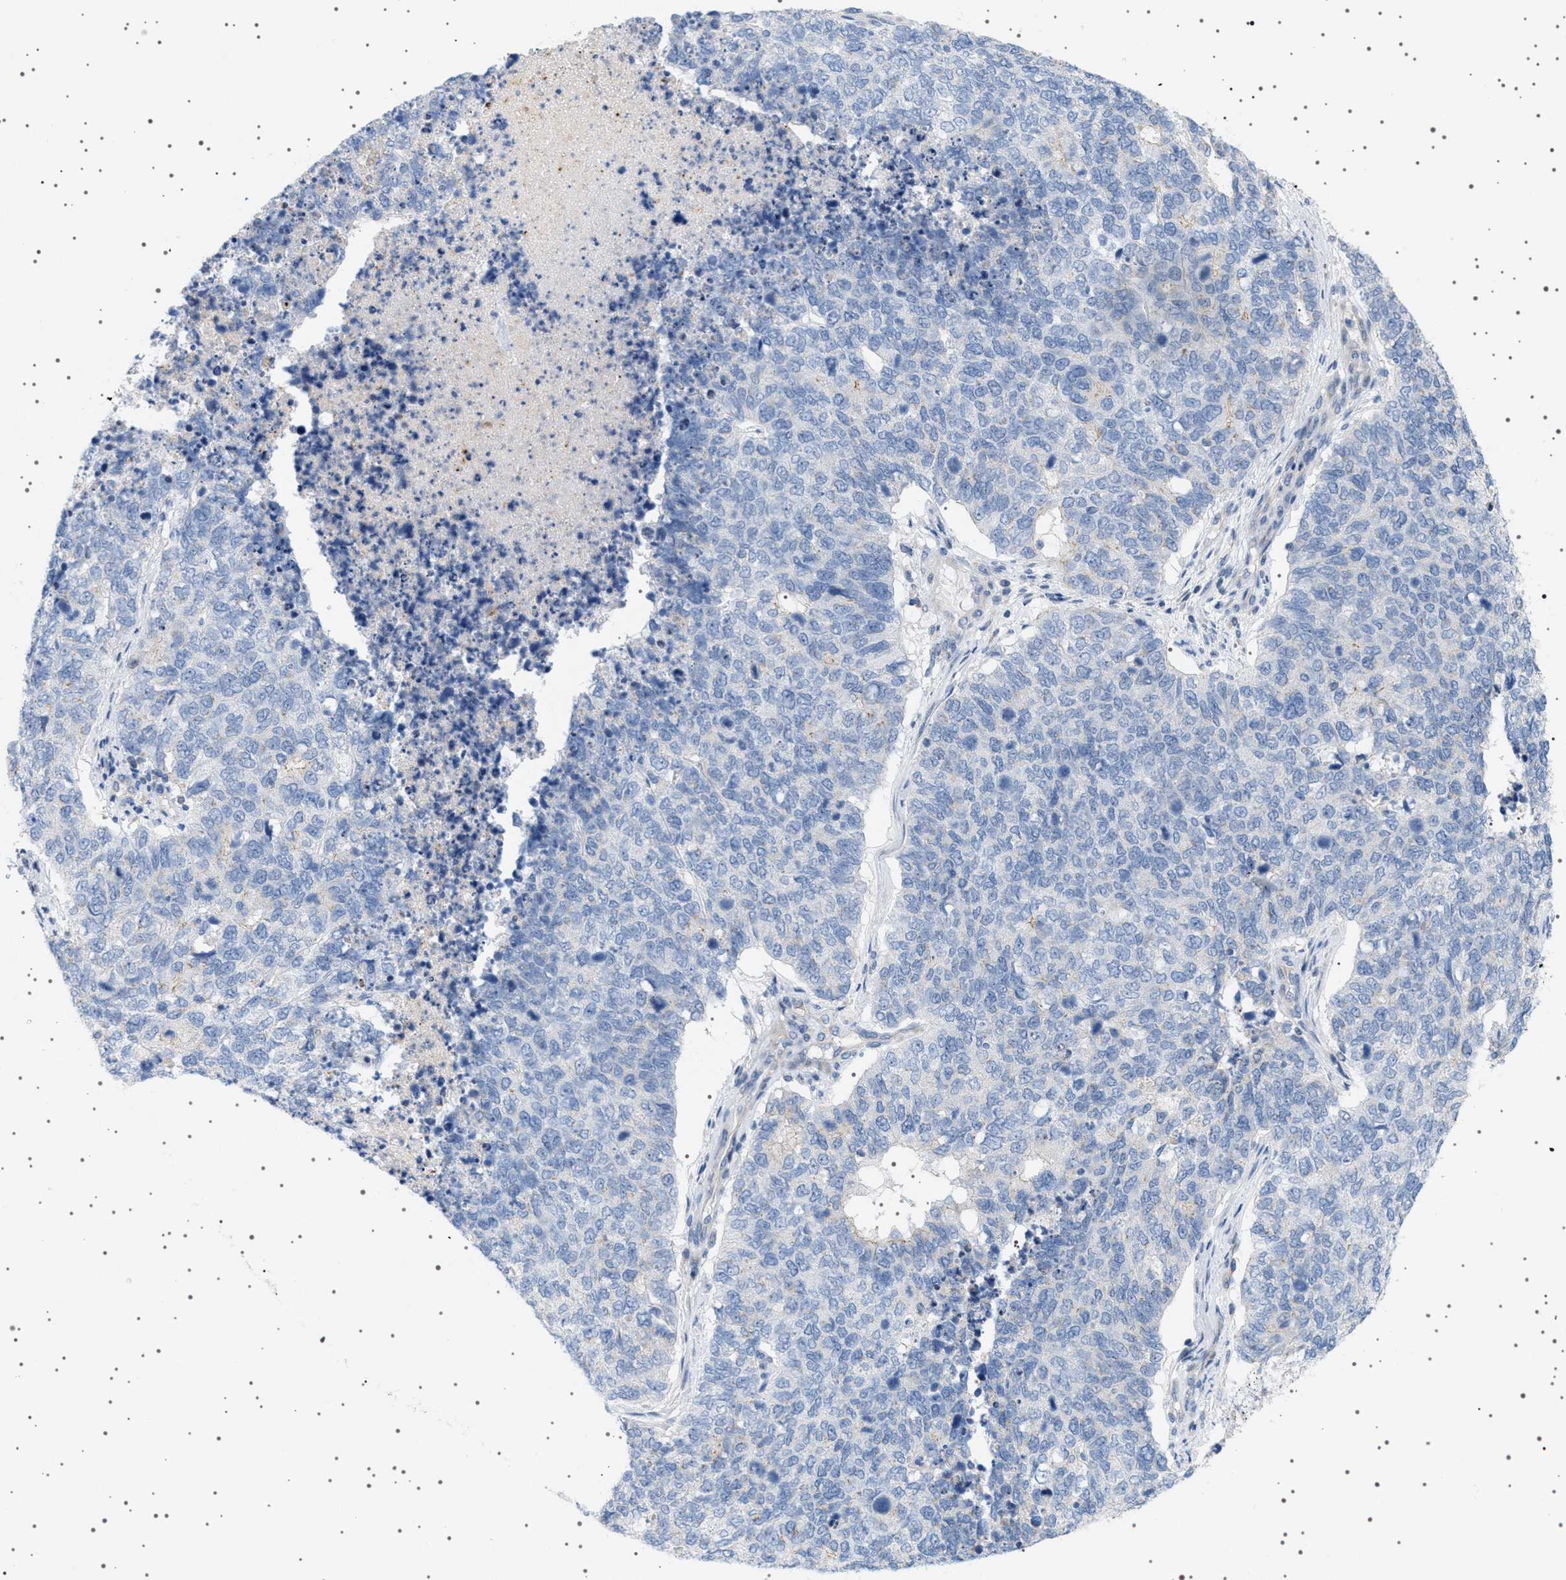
{"staining": {"intensity": "negative", "quantity": "none", "location": "none"}, "tissue": "cervical cancer", "cell_type": "Tumor cells", "image_type": "cancer", "snomed": [{"axis": "morphology", "description": "Squamous cell carcinoma, NOS"}, {"axis": "topography", "description": "Cervix"}], "caption": "Immunohistochemistry of cervical cancer demonstrates no staining in tumor cells.", "gene": "ADCY10", "patient": {"sex": "female", "age": 63}}